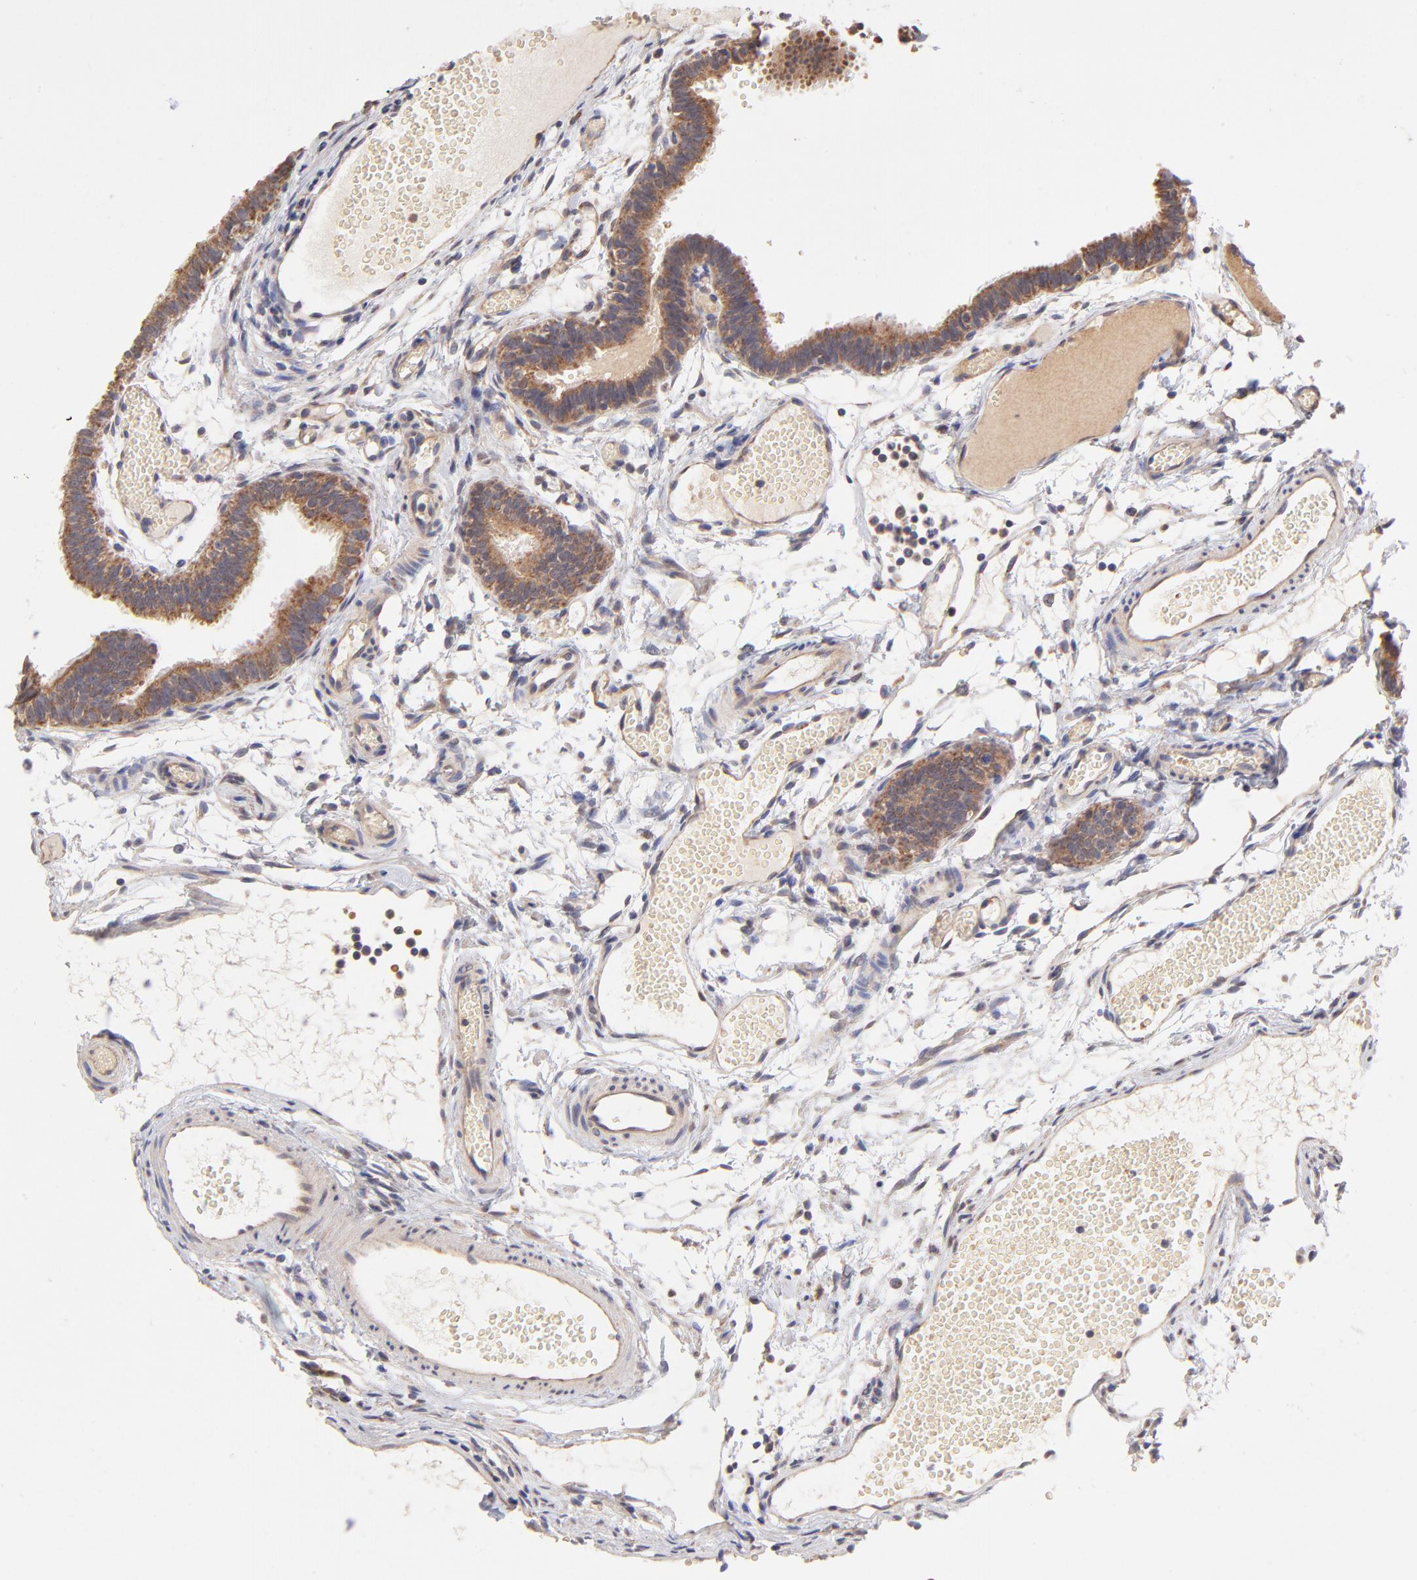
{"staining": {"intensity": "moderate", "quantity": ">75%", "location": "cytoplasmic/membranous"}, "tissue": "fallopian tube", "cell_type": "Glandular cells", "image_type": "normal", "snomed": [{"axis": "morphology", "description": "Normal tissue, NOS"}, {"axis": "topography", "description": "Fallopian tube"}], "caption": "Immunohistochemistry (DAB (3,3'-diaminobenzidine)) staining of unremarkable human fallopian tube exhibits moderate cytoplasmic/membranous protein expression in approximately >75% of glandular cells. The staining was performed using DAB to visualize the protein expression in brown, while the nuclei were stained in blue with hematoxylin (Magnification: 20x).", "gene": "UBE2H", "patient": {"sex": "female", "age": 29}}